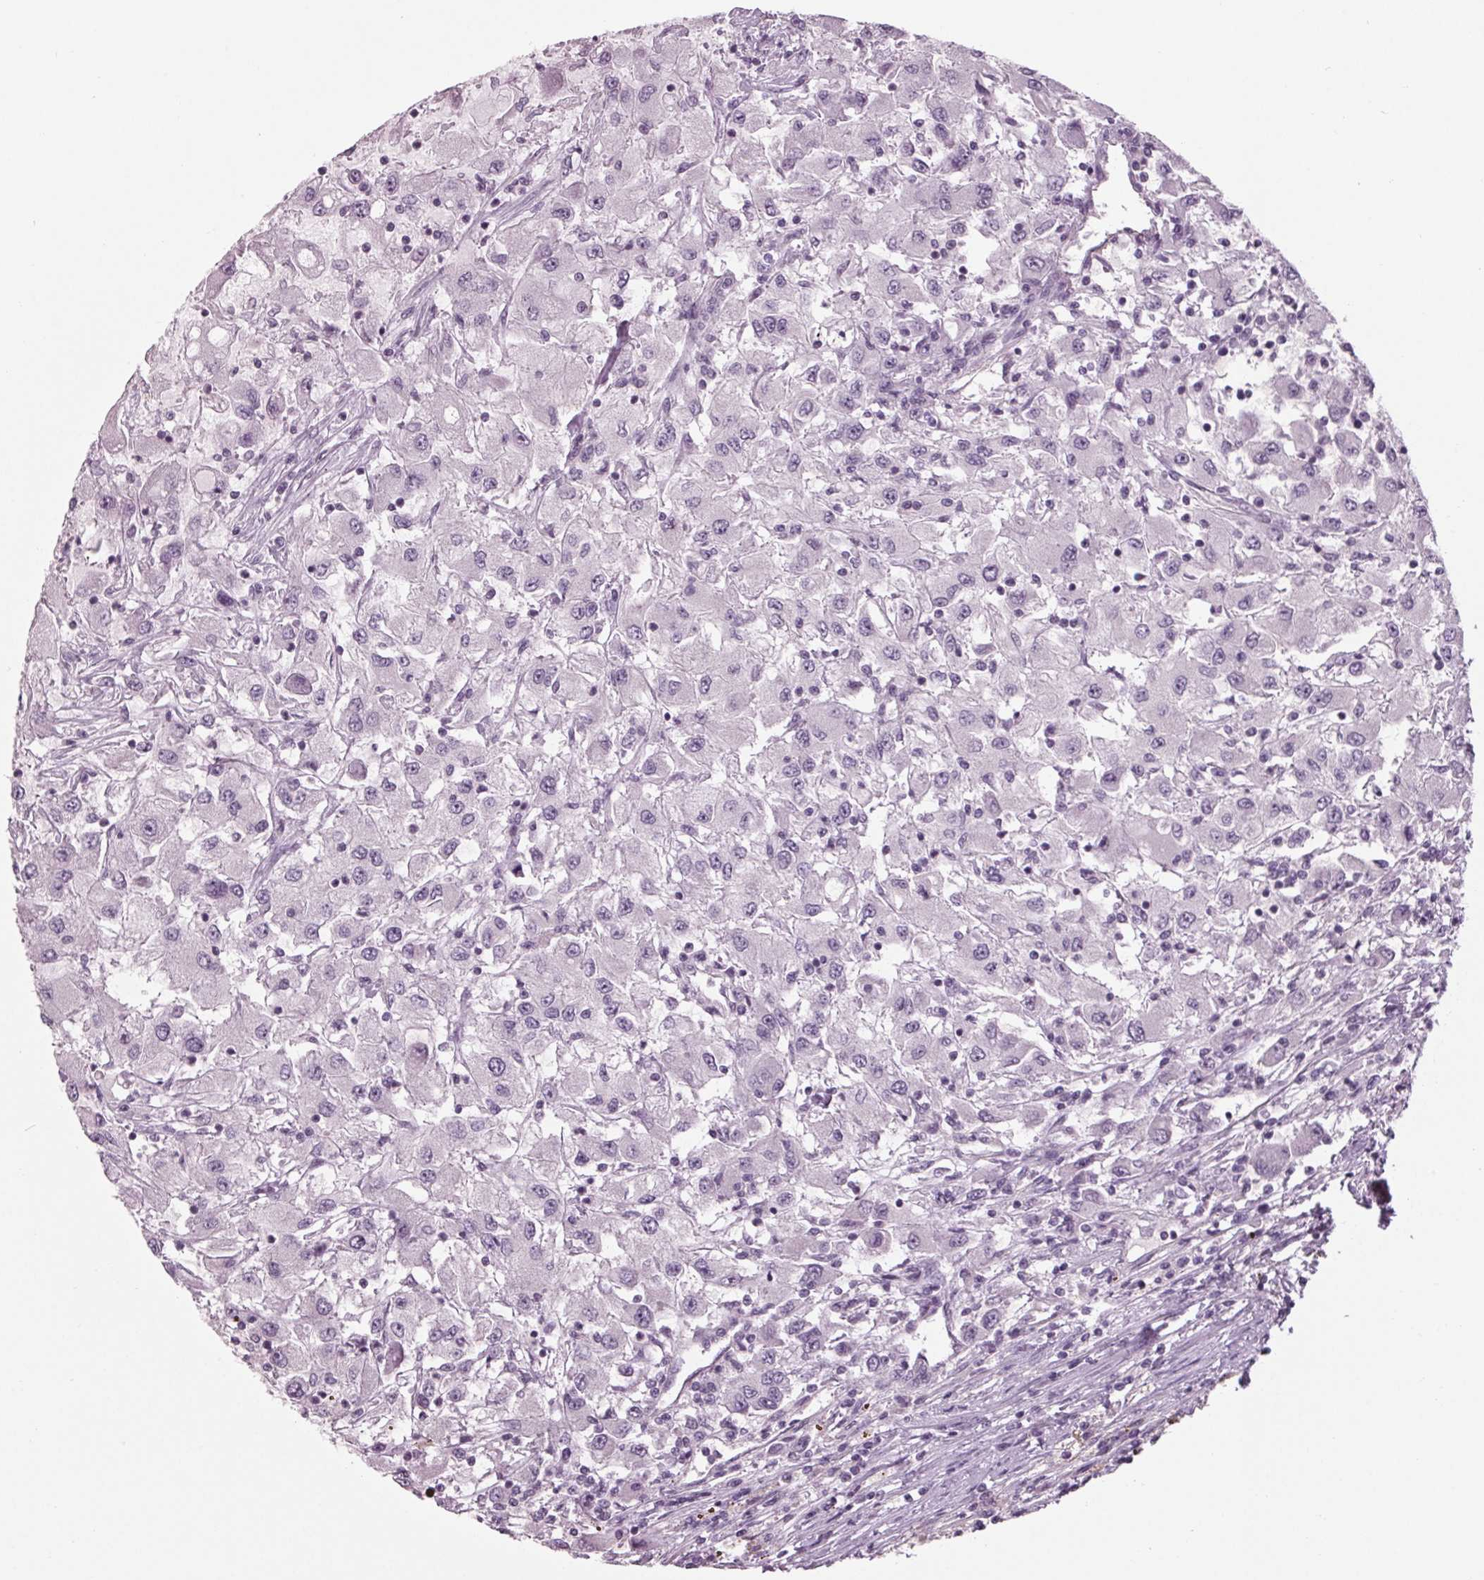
{"staining": {"intensity": "negative", "quantity": "none", "location": "none"}, "tissue": "renal cancer", "cell_type": "Tumor cells", "image_type": "cancer", "snomed": [{"axis": "morphology", "description": "Adenocarcinoma, NOS"}, {"axis": "topography", "description": "Kidney"}], "caption": "IHC photomicrograph of neoplastic tissue: human adenocarcinoma (renal) stained with DAB demonstrates no significant protein expression in tumor cells.", "gene": "TNNC2", "patient": {"sex": "female", "age": 67}}